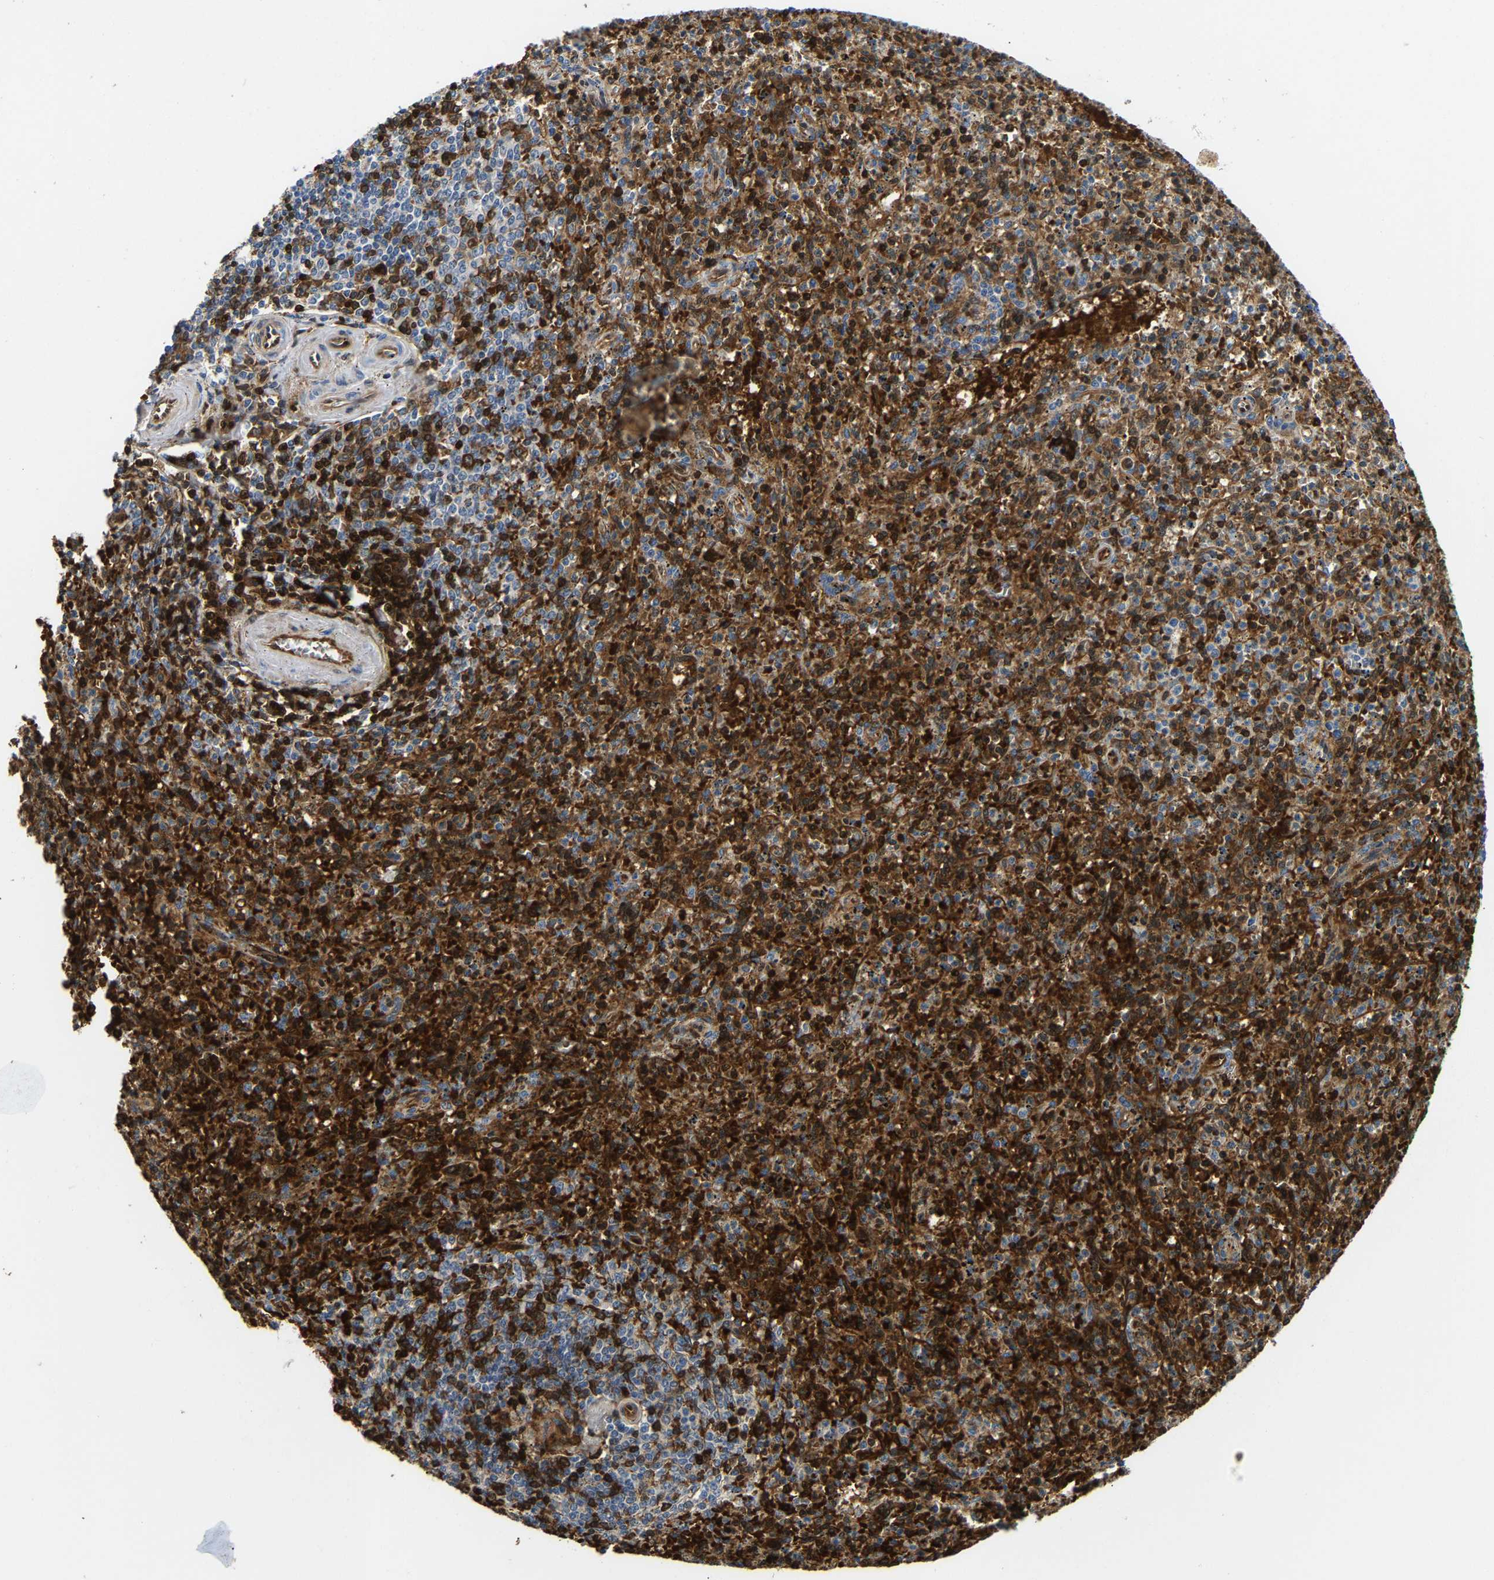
{"staining": {"intensity": "strong", "quantity": "25%-75%", "location": "cytoplasmic/membranous"}, "tissue": "spleen", "cell_type": "Cells in red pulp", "image_type": "normal", "snomed": [{"axis": "morphology", "description": "Normal tissue, NOS"}, {"axis": "topography", "description": "Spleen"}], "caption": "The image displays staining of unremarkable spleen, revealing strong cytoplasmic/membranous protein positivity (brown color) within cells in red pulp.", "gene": "GIMAP7", "patient": {"sex": "male", "age": 72}}